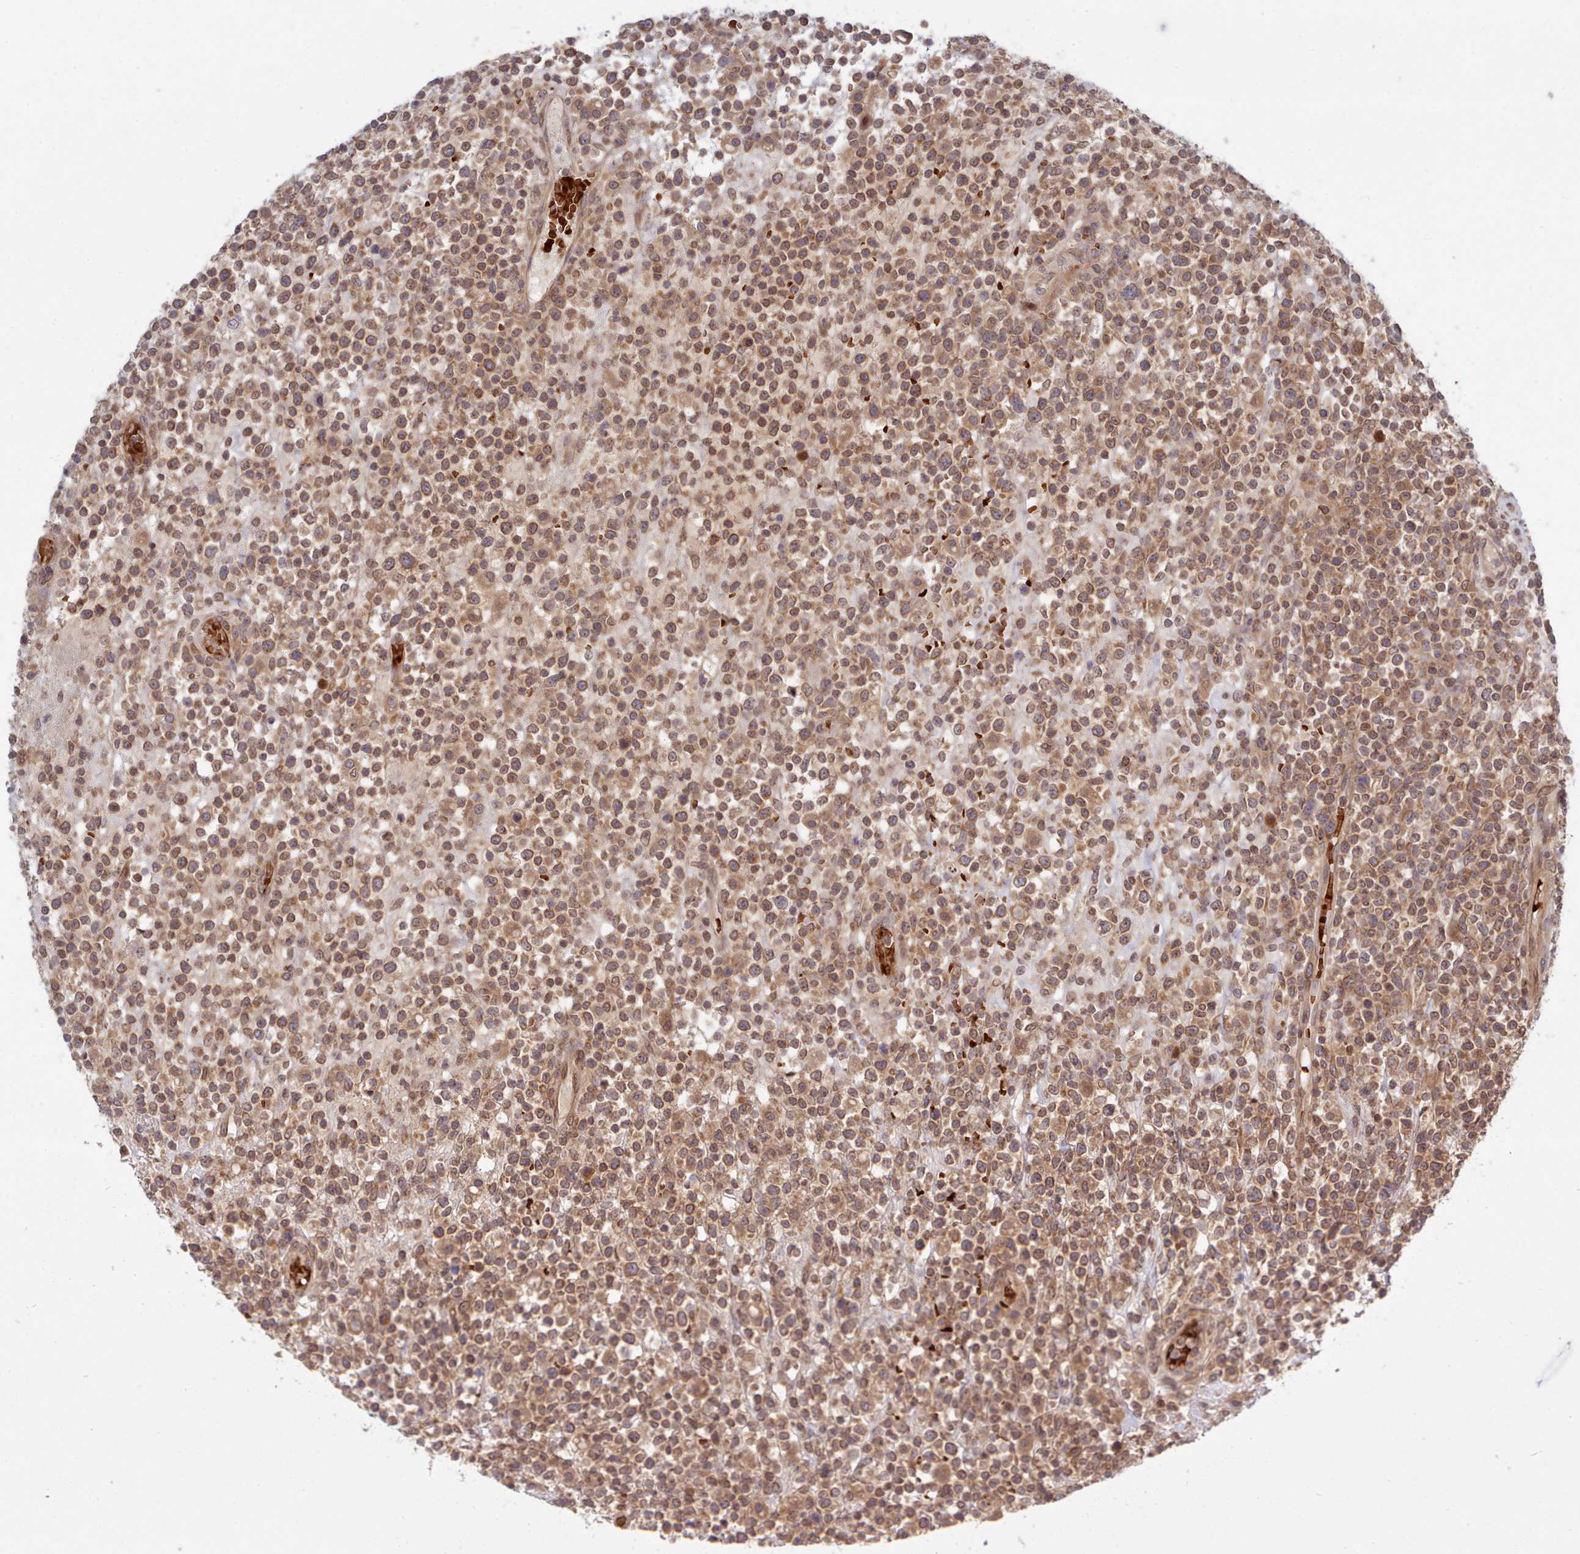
{"staining": {"intensity": "moderate", "quantity": ">75%", "location": "cytoplasmic/membranous,nuclear"}, "tissue": "lymphoma", "cell_type": "Tumor cells", "image_type": "cancer", "snomed": [{"axis": "morphology", "description": "Malignant lymphoma, non-Hodgkin's type, High grade"}, {"axis": "topography", "description": "Colon"}], "caption": "Immunohistochemical staining of malignant lymphoma, non-Hodgkin's type (high-grade) shows medium levels of moderate cytoplasmic/membranous and nuclear protein positivity in about >75% of tumor cells.", "gene": "UBE2G1", "patient": {"sex": "female", "age": 53}}